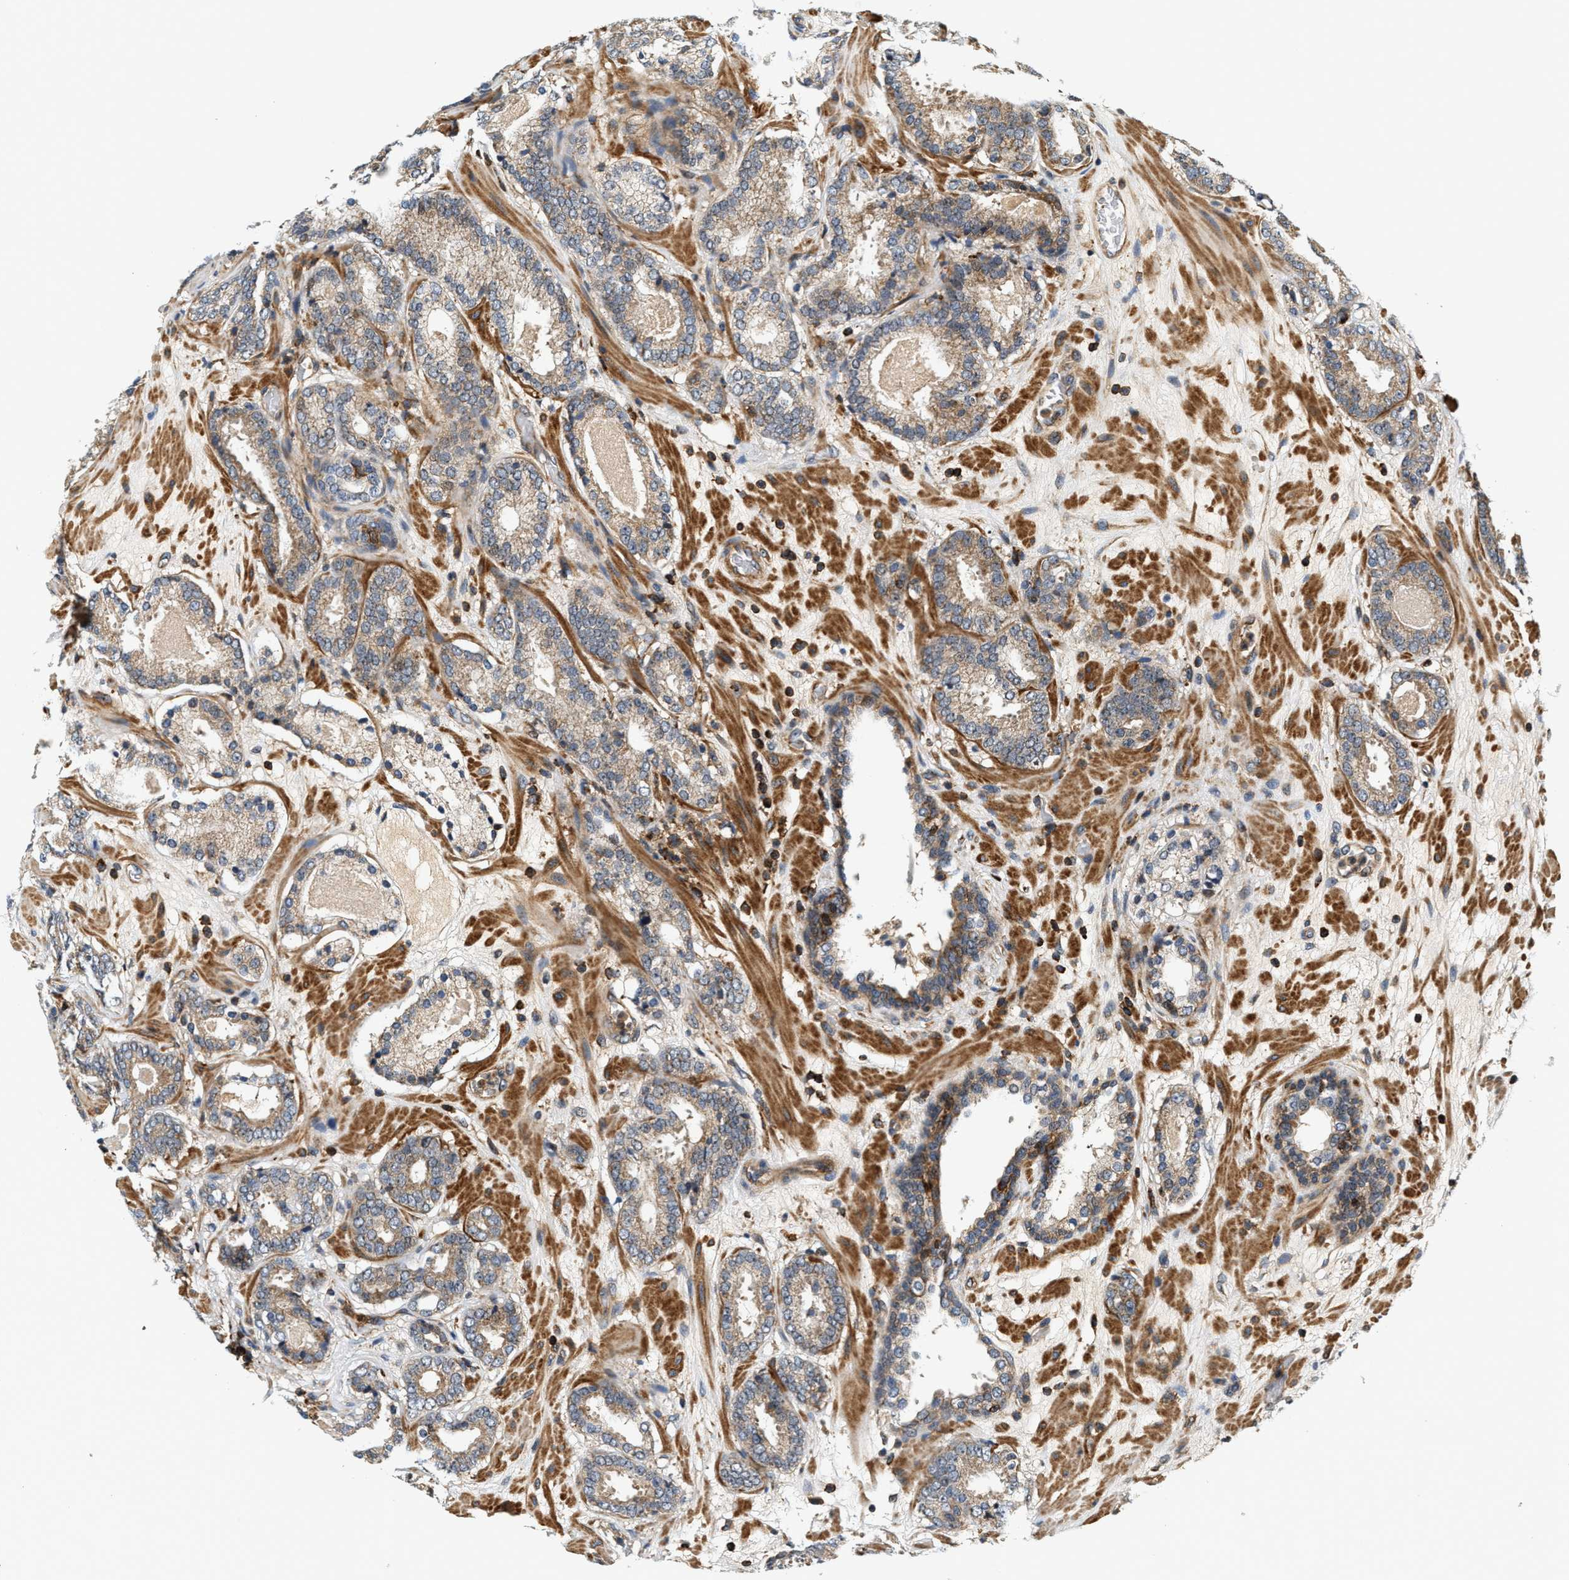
{"staining": {"intensity": "weak", "quantity": ">75%", "location": "cytoplasmic/membranous"}, "tissue": "prostate cancer", "cell_type": "Tumor cells", "image_type": "cancer", "snomed": [{"axis": "morphology", "description": "Adenocarcinoma, Low grade"}, {"axis": "topography", "description": "Prostate"}], "caption": "Weak cytoplasmic/membranous protein positivity is present in about >75% of tumor cells in prostate adenocarcinoma (low-grade).", "gene": "SAMD9", "patient": {"sex": "male", "age": 69}}